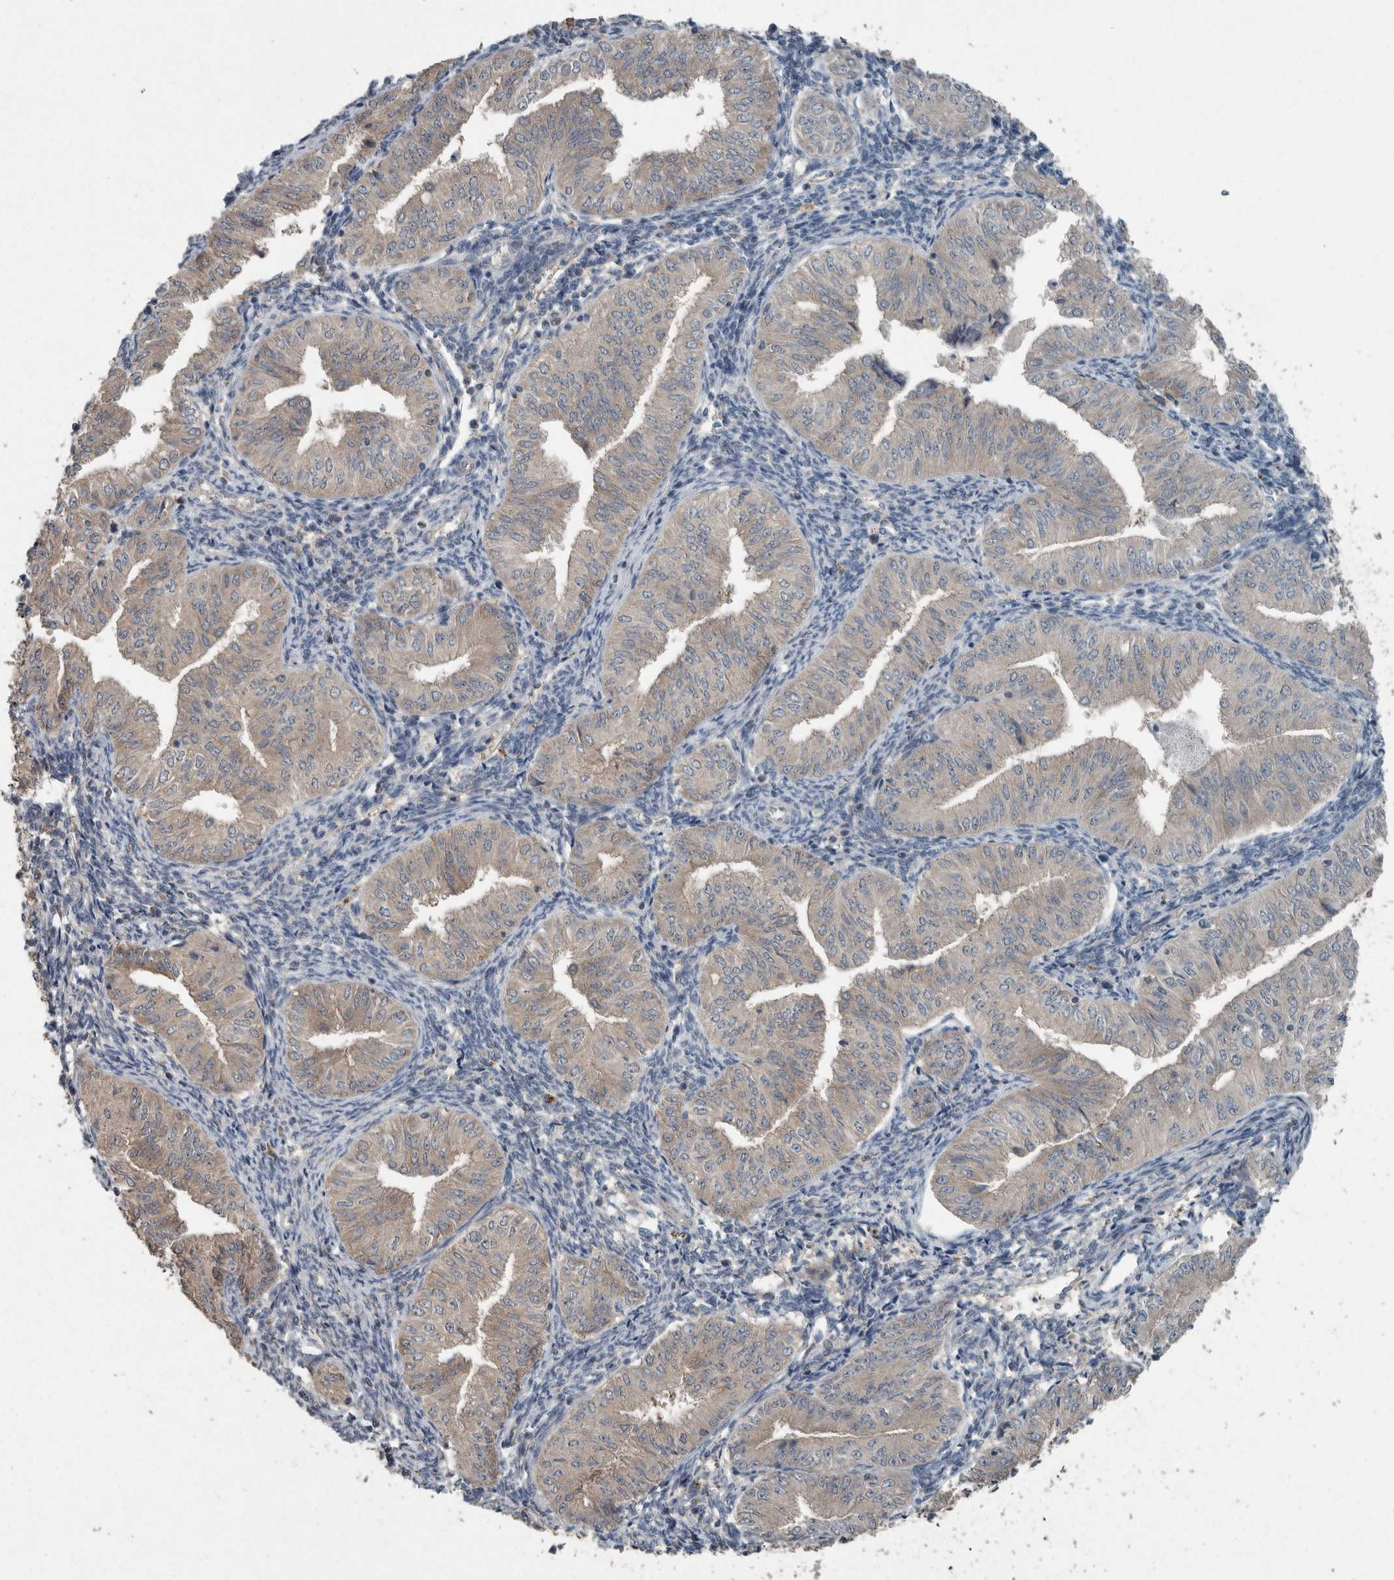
{"staining": {"intensity": "negative", "quantity": "none", "location": "none"}, "tissue": "endometrial cancer", "cell_type": "Tumor cells", "image_type": "cancer", "snomed": [{"axis": "morphology", "description": "Normal tissue, NOS"}, {"axis": "morphology", "description": "Adenocarcinoma, NOS"}, {"axis": "topography", "description": "Endometrium"}], "caption": "This is an immunohistochemistry (IHC) photomicrograph of human endometrial cancer (adenocarcinoma). There is no staining in tumor cells.", "gene": "KNTC1", "patient": {"sex": "female", "age": 53}}